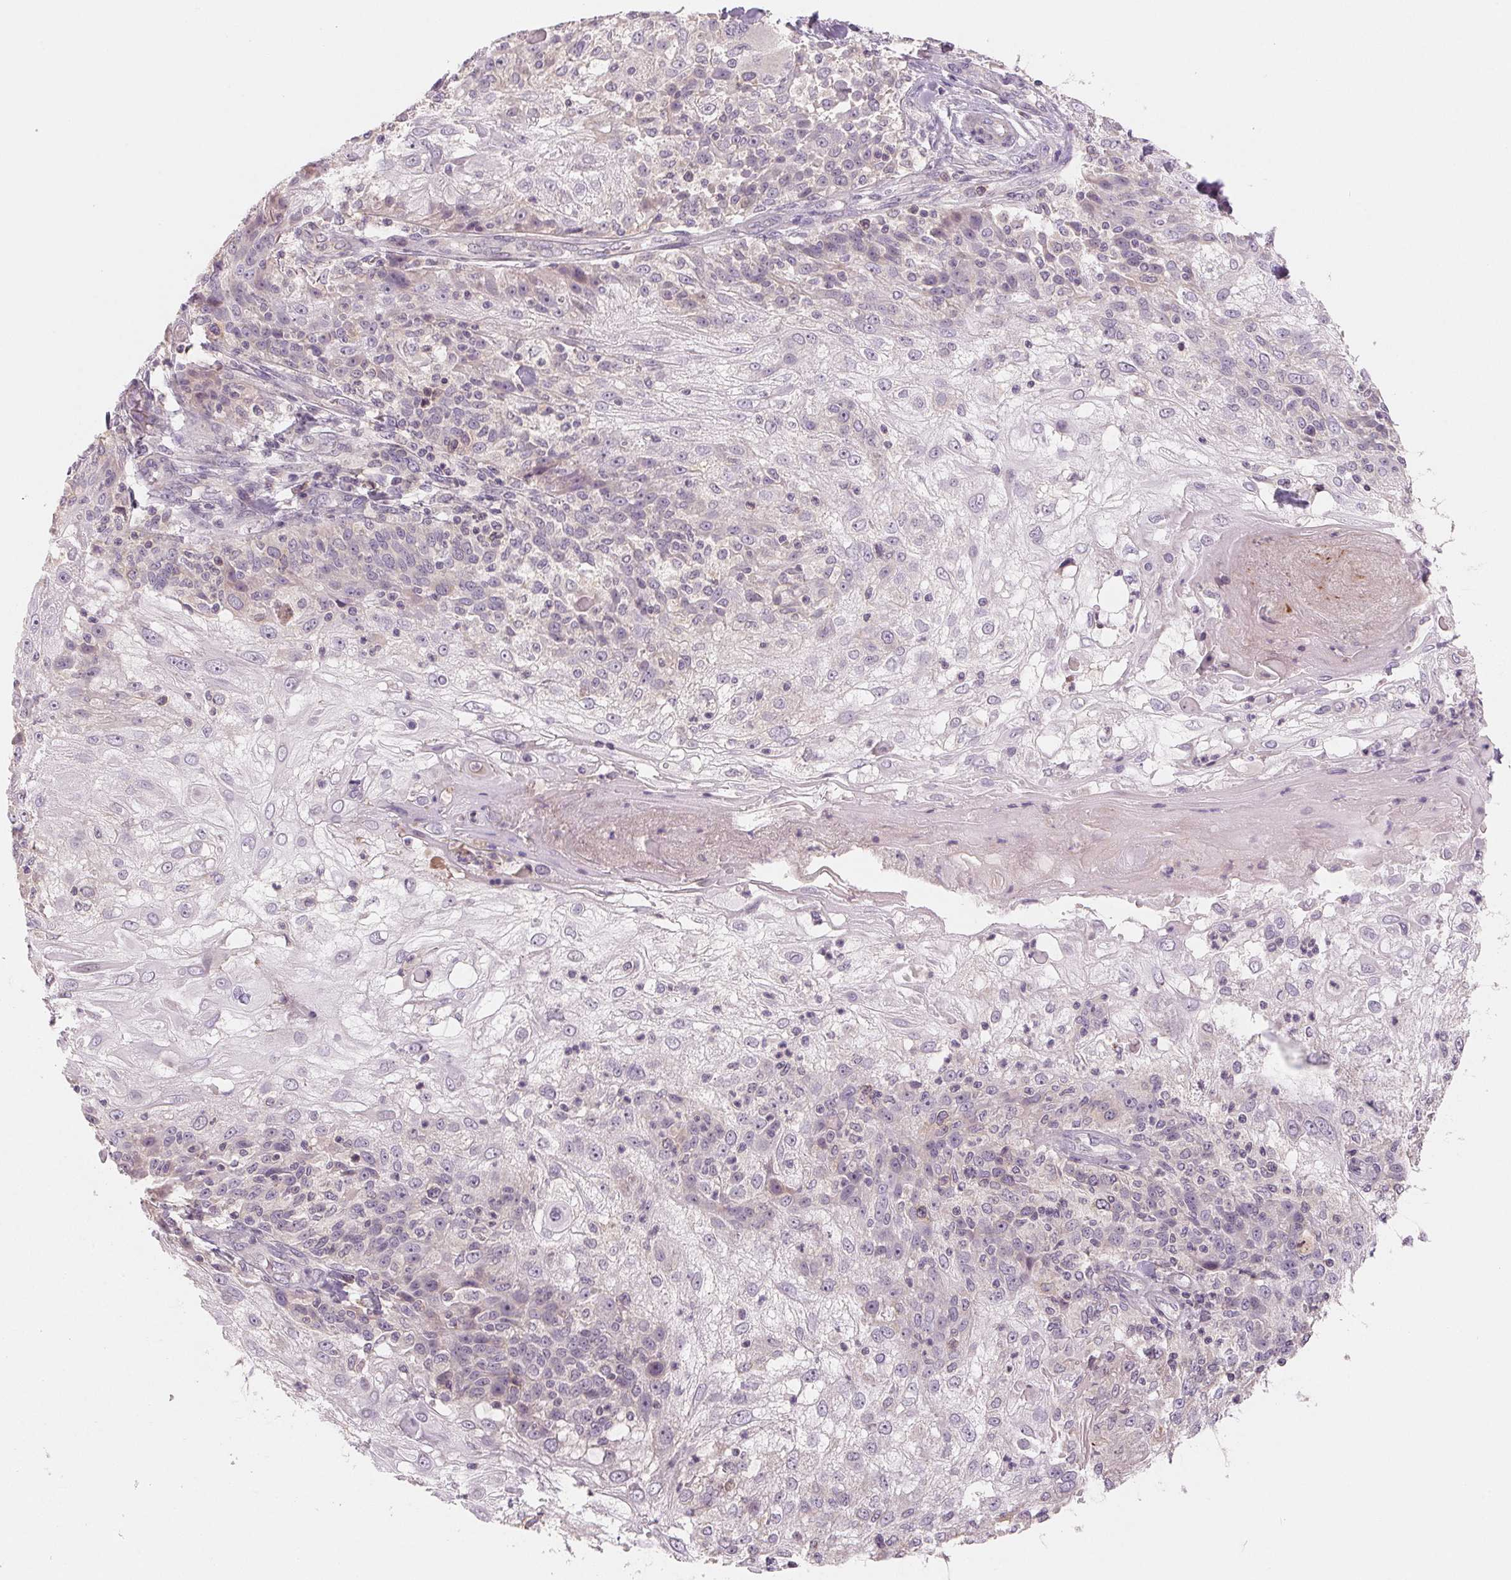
{"staining": {"intensity": "negative", "quantity": "none", "location": "none"}, "tissue": "skin cancer", "cell_type": "Tumor cells", "image_type": "cancer", "snomed": [{"axis": "morphology", "description": "Normal tissue, NOS"}, {"axis": "morphology", "description": "Squamous cell carcinoma, NOS"}, {"axis": "topography", "description": "Skin"}], "caption": "Histopathology image shows no protein expression in tumor cells of skin cancer (squamous cell carcinoma) tissue.", "gene": "AQP8", "patient": {"sex": "female", "age": 83}}